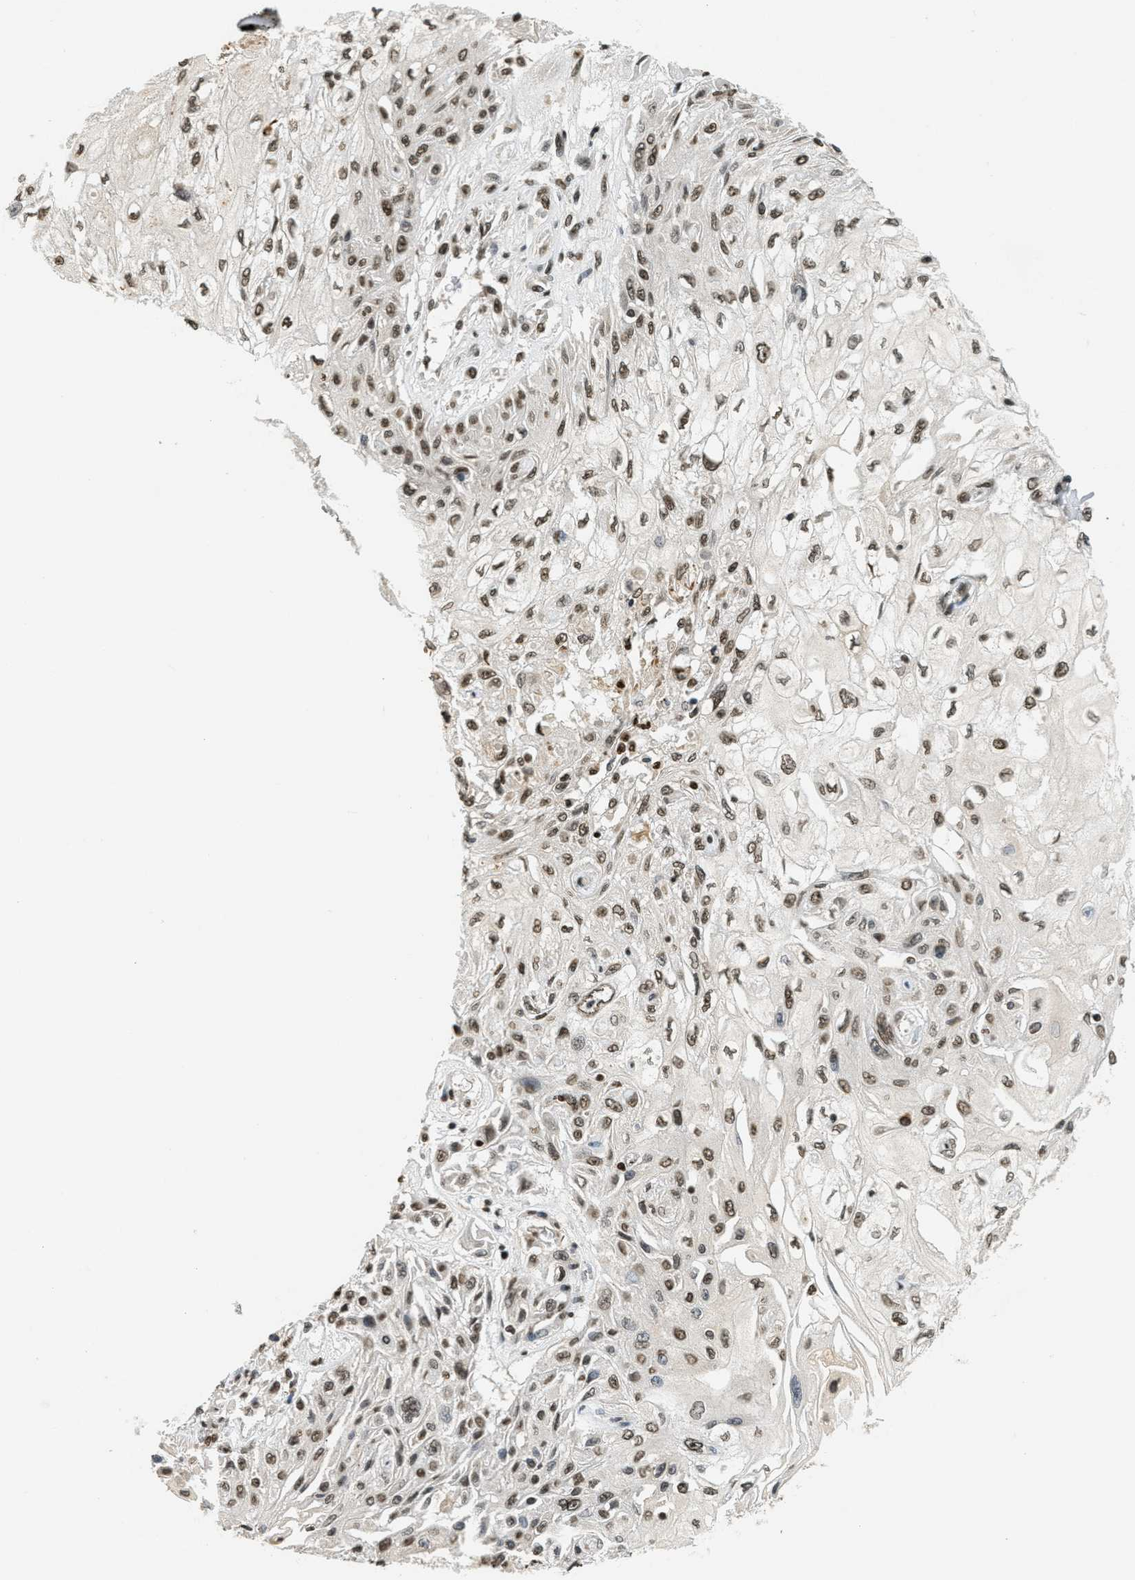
{"staining": {"intensity": "moderate", "quantity": ">75%", "location": "nuclear"}, "tissue": "skin cancer", "cell_type": "Tumor cells", "image_type": "cancer", "snomed": [{"axis": "morphology", "description": "Squamous cell carcinoma, NOS"}, {"axis": "topography", "description": "Skin"}], "caption": "A medium amount of moderate nuclear positivity is present in about >75% of tumor cells in skin cancer tissue.", "gene": "LDB2", "patient": {"sex": "male", "age": 75}}